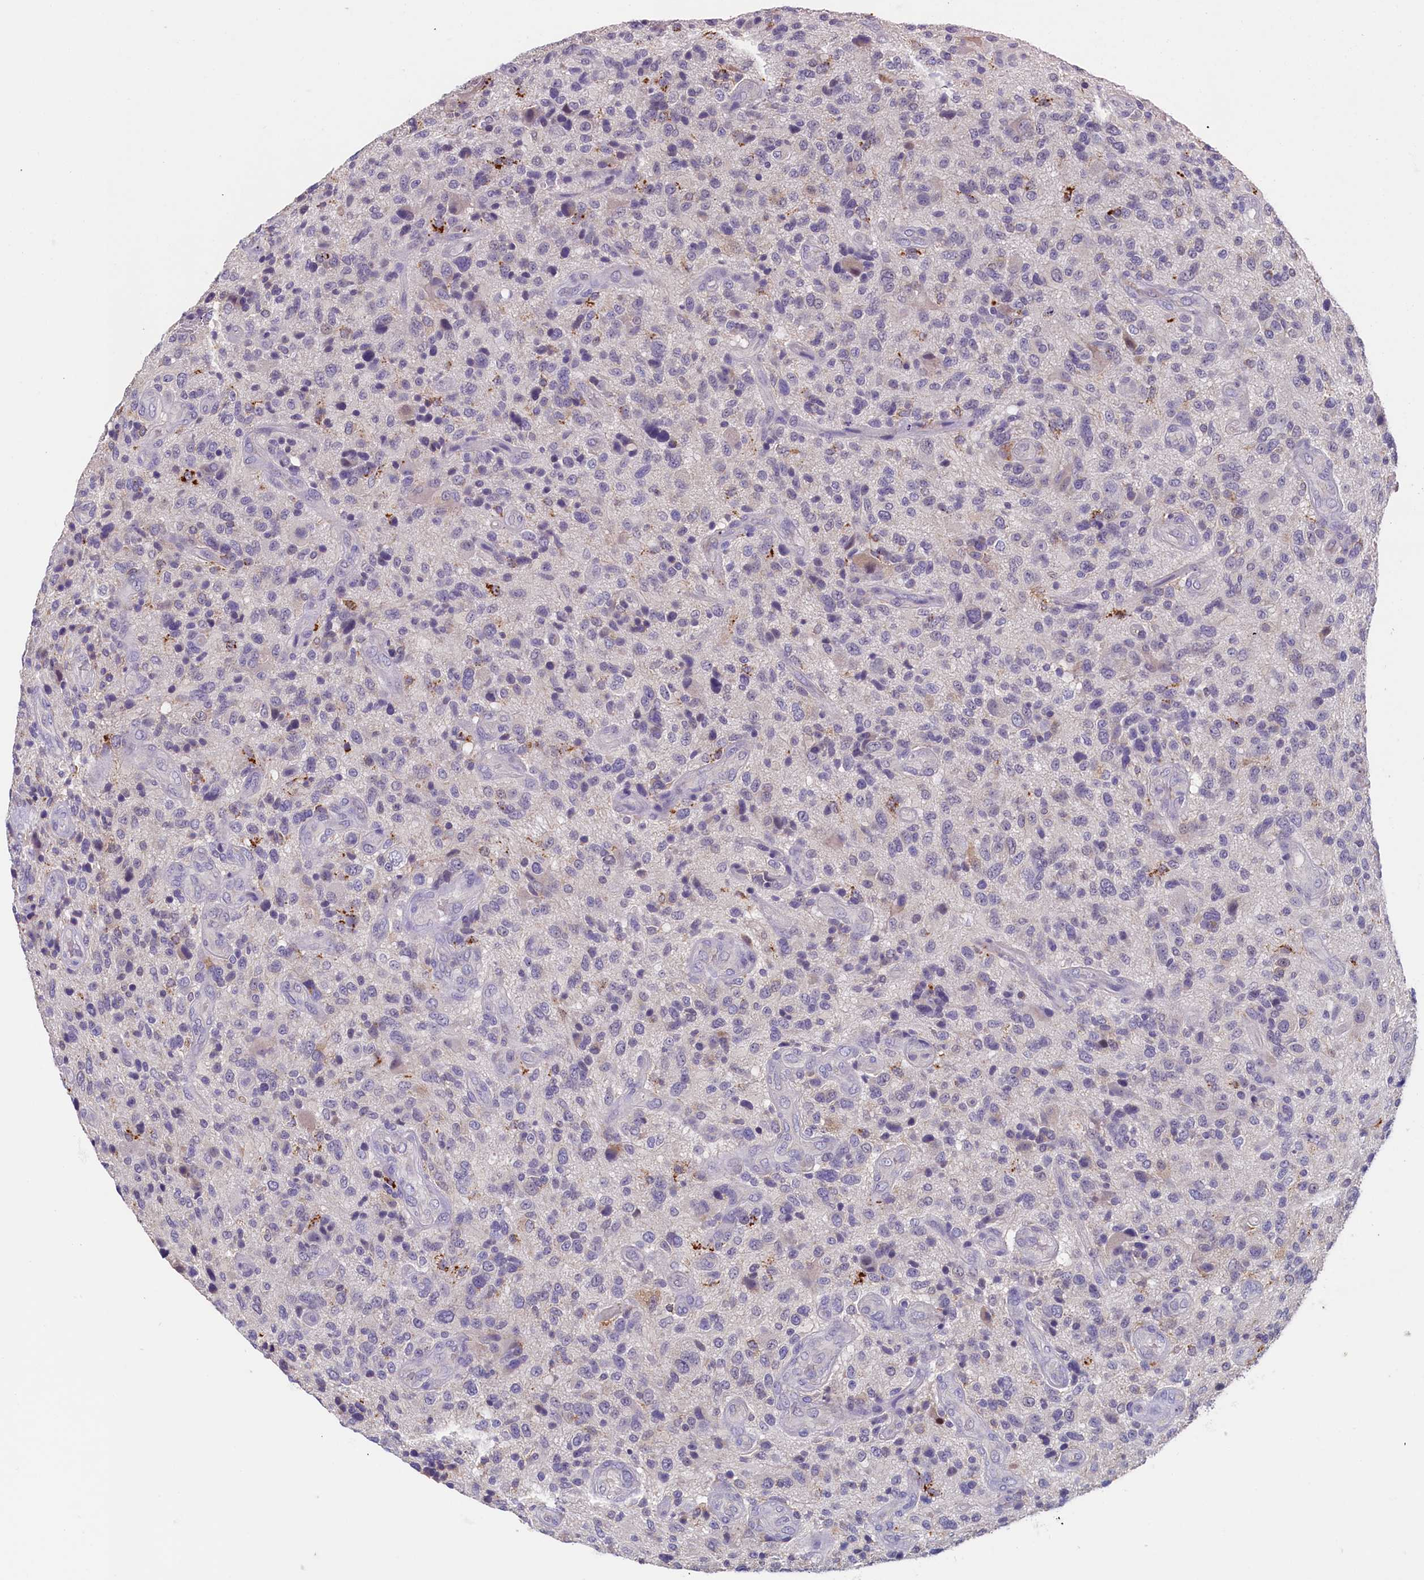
{"staining": {"intensity": "negative", "quantity": "none", "location": "none"}, "tissue": "glioma", "cell_type": "Tumor cells", "image_type": "cancer", "snomed": [{"axis": "morphology", "description": "Glioma, malignant, High grade"}, {"axis": "topography", "description": "Brain"}], "caption": "A photomicrograph of human malignant glioma (high-grade) is negative for staining in tumor cells. (IHC, brightfield microscopy, high magnification).", "gene": "NUBP2", "patient": {"sex": "male", "age": 47}}